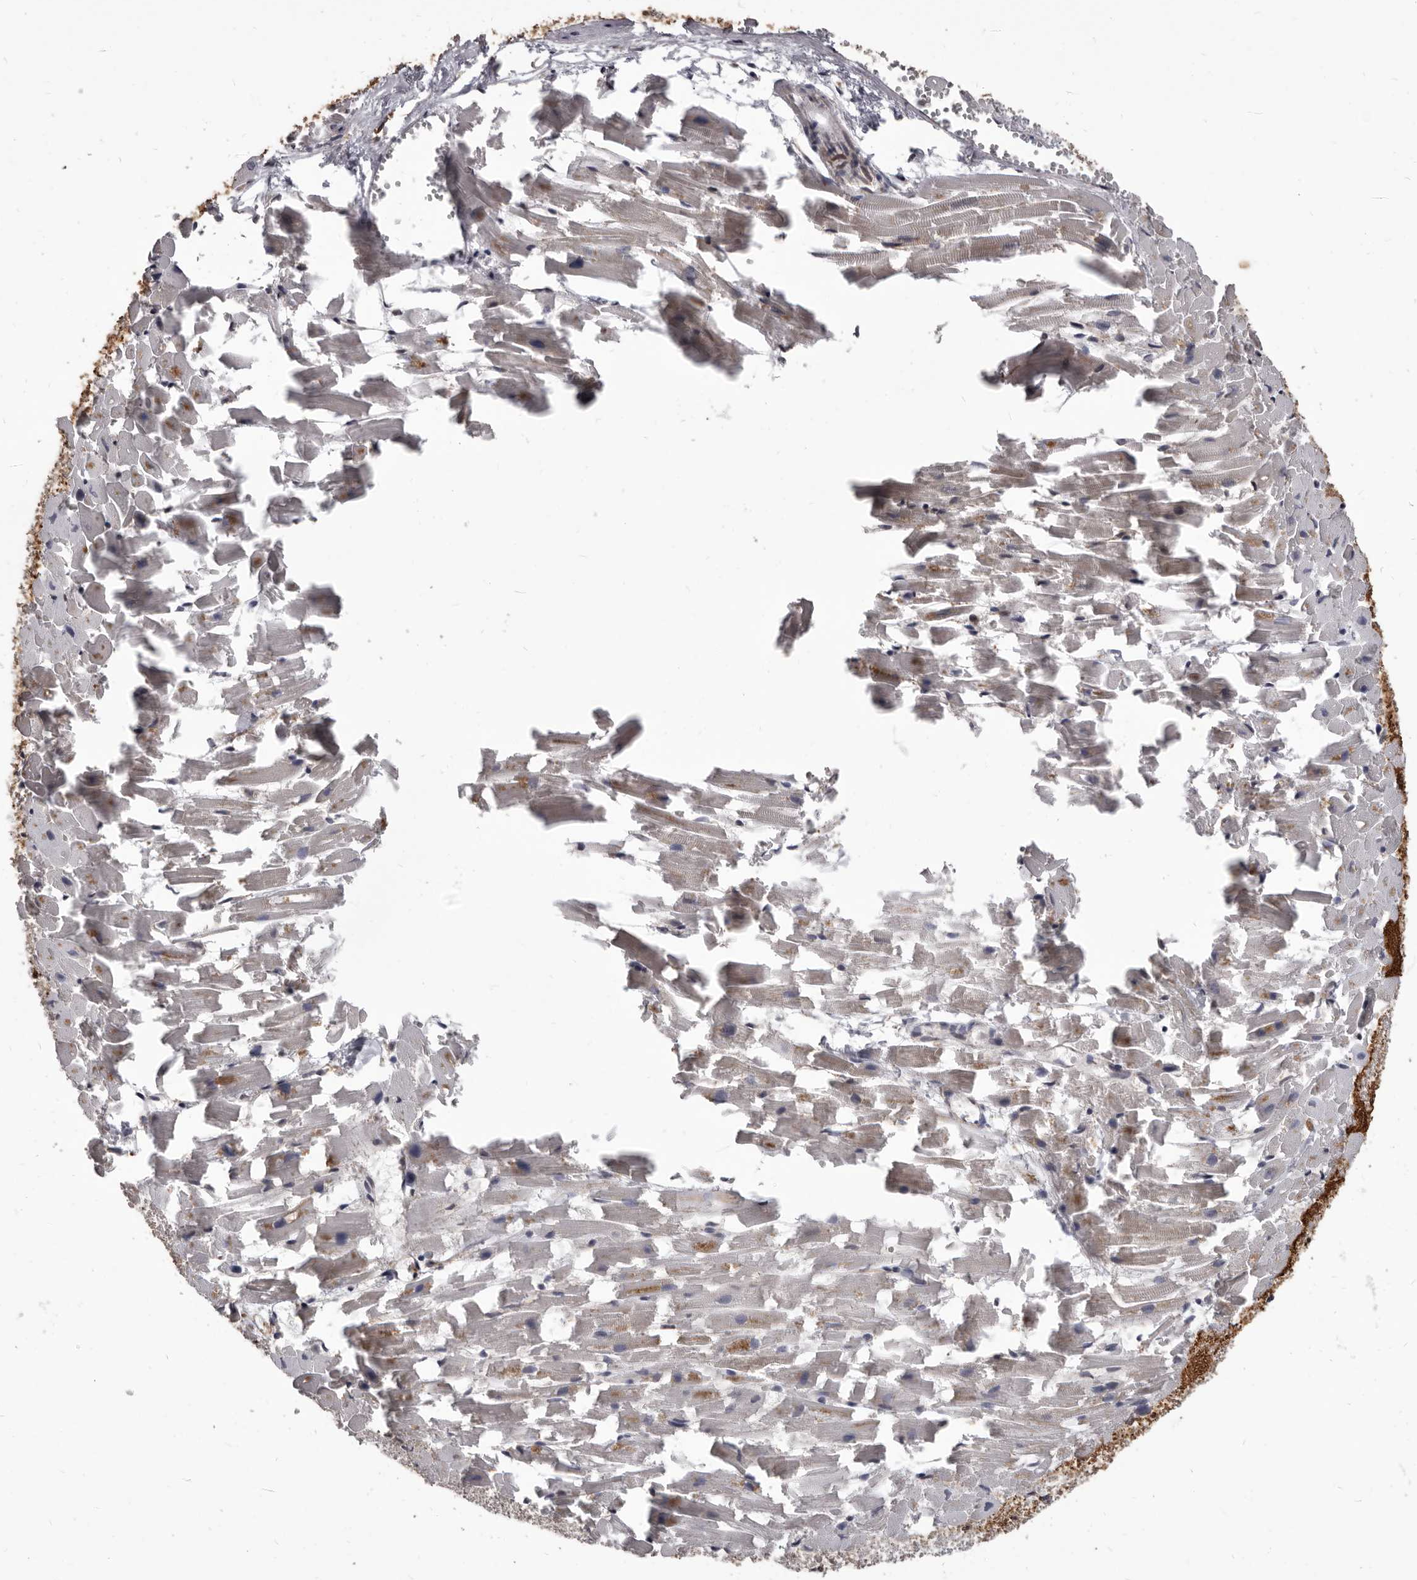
{"staining": {"intensity": "moderate", "quantity": "25%-75%", "location": "cytoplasmic/membranous"}, "tissue": "heart muscle", "cell_type": "Cardiomyocytes", "image_type": "normal", "snomed": [{"axis": "morphology", "description": "Normal tissue, NOS"}, {"axis": "topography", "description": "Heart"}], "caption": "Unremarkable heart muscle displays moderate cytoplasmic/membranous positivity in approximately 25%-75% of cardiomyocytes (Stains: DAB in brown, nuclei in blue, Microscopy: brightfield microscopy at high magnification)..", "gene": "ADAMTS20", "patient": {"sex": "female", "age": 64}}